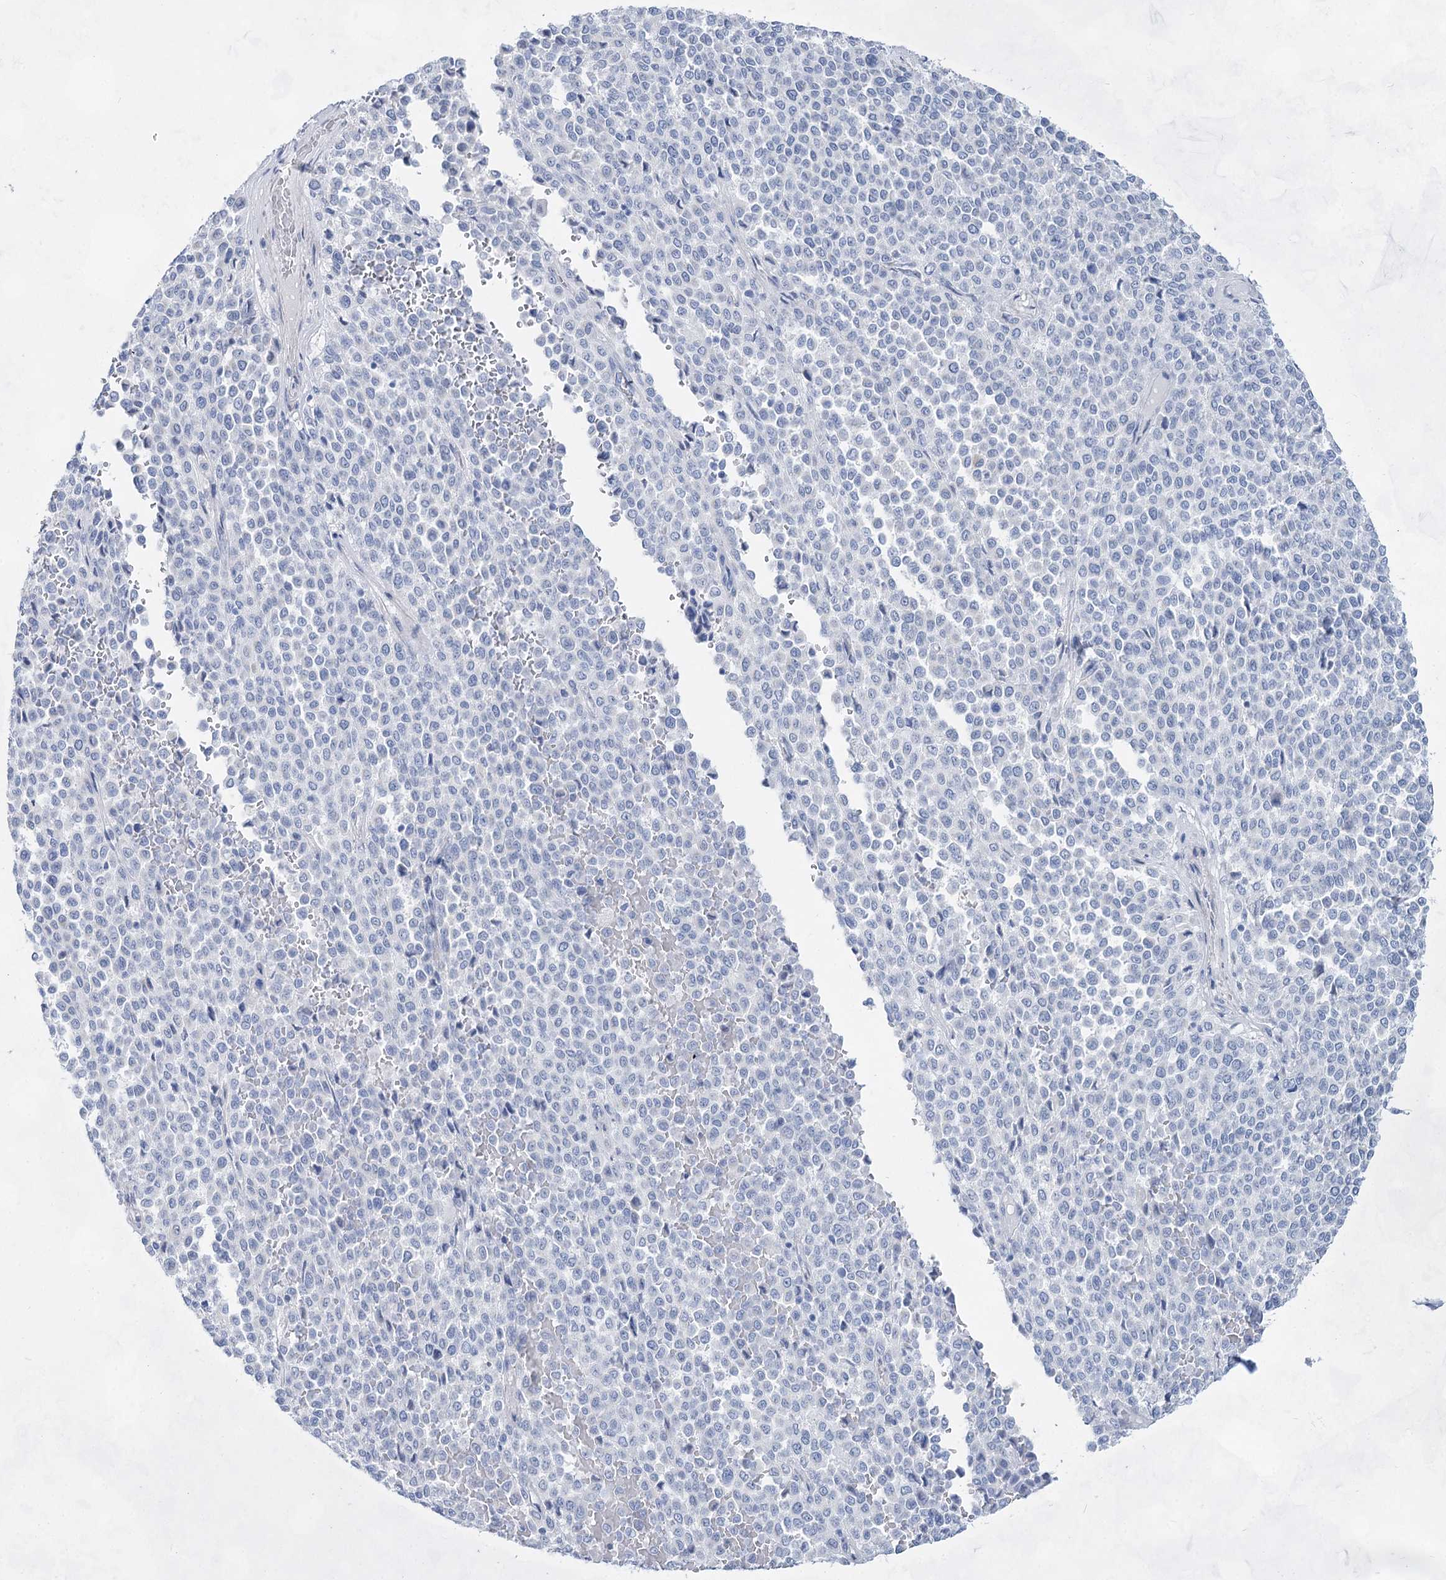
{"staining": {"intensity": "negative", "quantity": "none", "location": "none"}, "tissue": "melanoma", "cell_type": "Tumor cells", "image_type": "cancer", "snomed": [{"axis": "morphology", "description": "Malignant melanoma, Metastatic site"}, {"axis": "topography", "description": "Pancreas"}], "caption": "DAB (3,3'-diaminobenzidine) immunohistochemical staining of melanoma reveals no significant positivity in tumor cells. The staining is performed using DAB (3,3'-diaminobenzidine) brown chromogen with nuclei counter-stained in using hematoxylin.", "gene": "ACRV1", "patient": {"sex": "female", "age": 30}}